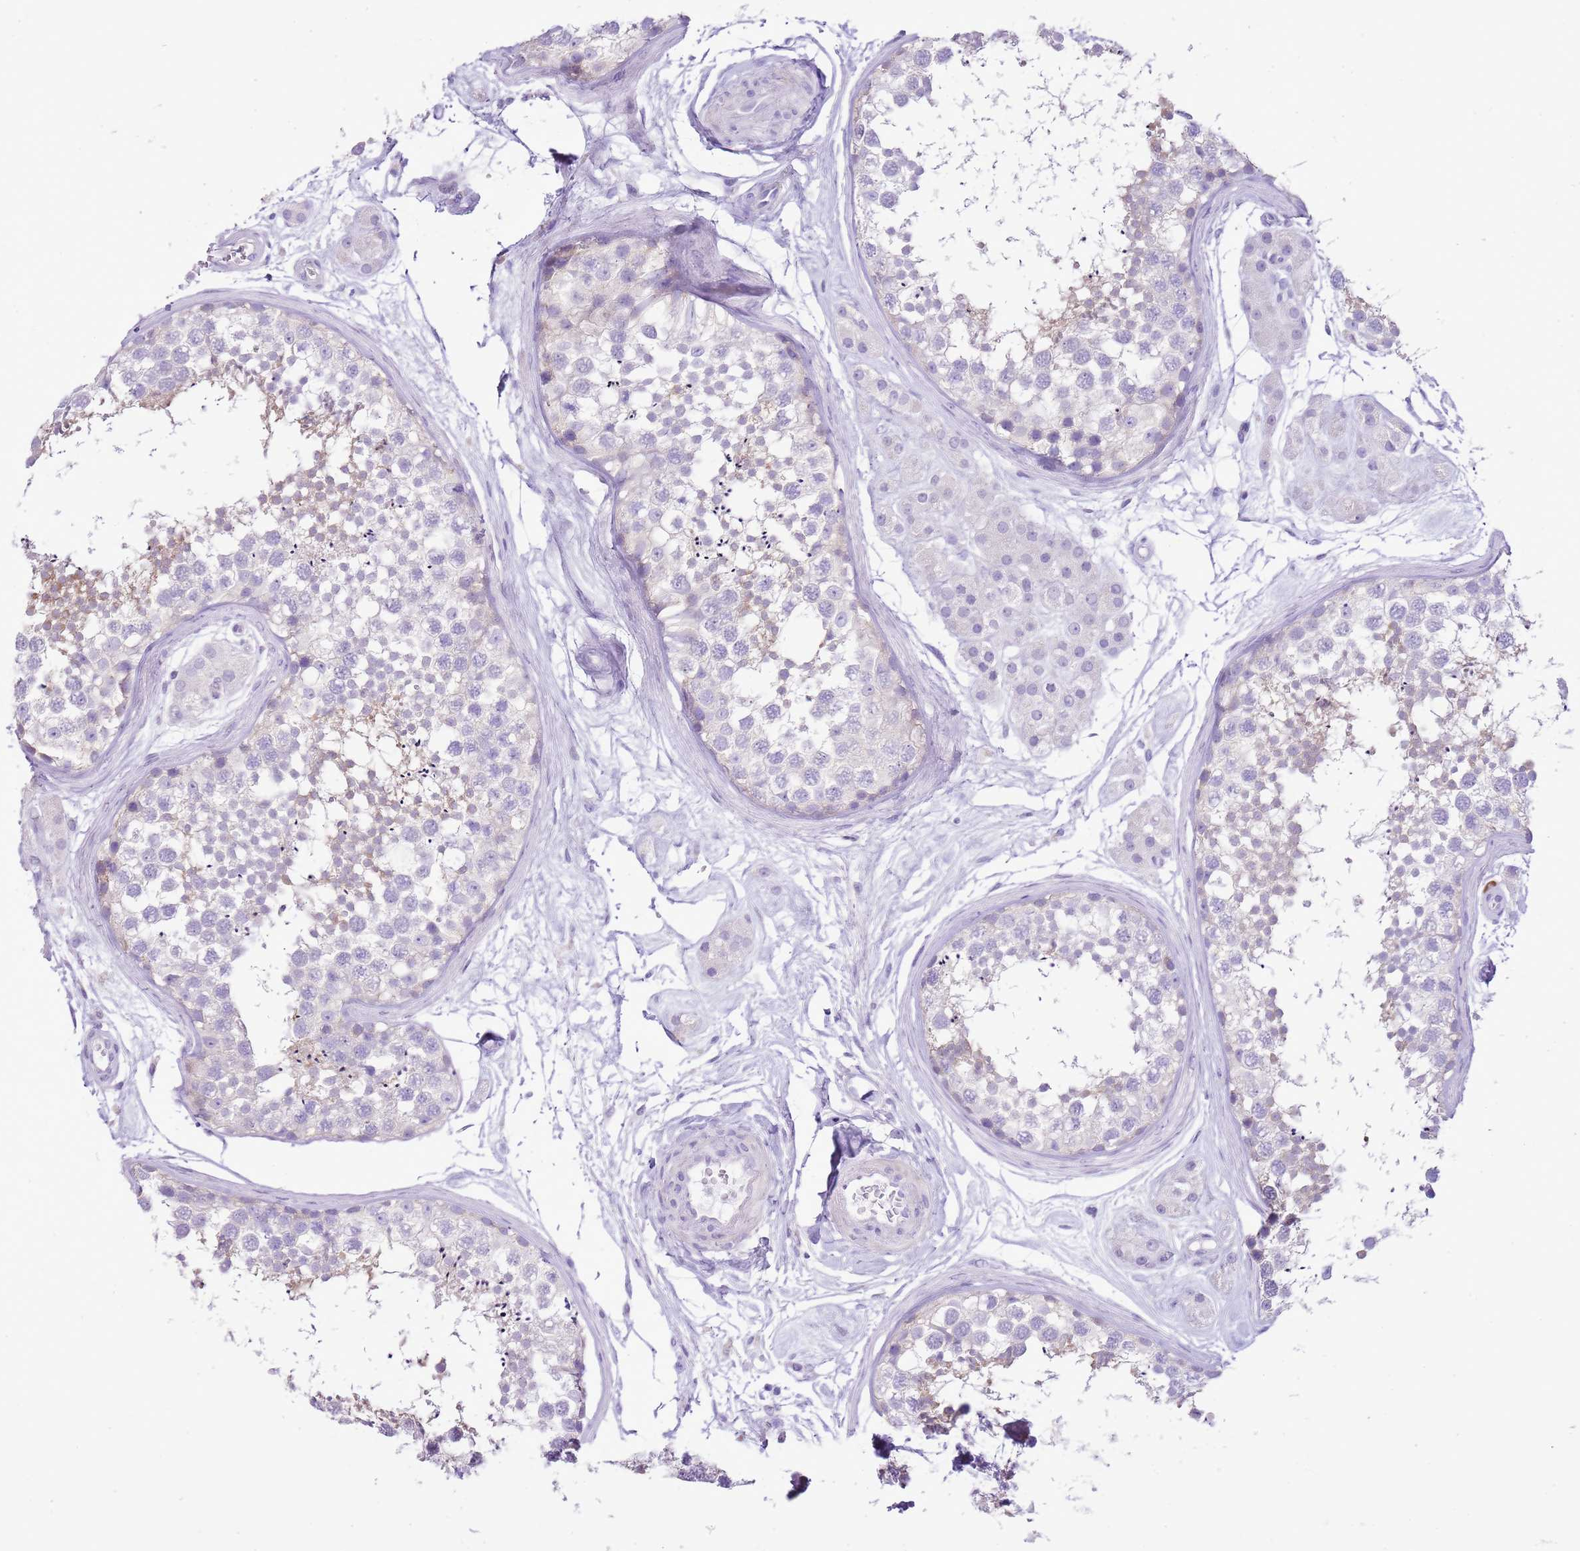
{"staining": {"intensity": "weak", "quantity": "<25%", "location": "cytoplasmic/membranous"}, "tissue": "testis", "cell_type": "Cells in seminiferous ducts", "image_type": "normal", "snomed": [{"axis": "morphology", "description": "Normal tissue, NOS"}, {"axis": "topography", "description": "Testis"}], "caption": "The IHC photomicrograph has no significant expression in cells in seminiferous ducts of testis. The staining was performed using DAB (3,3'-diaminobenzidine) to visualize the protein expression in brown, while the nuclei were stained in blue with hematoxylin (Magnification: 20x).", "gene": "AAR2", "patient": {"sex": "male", "age": 56}}